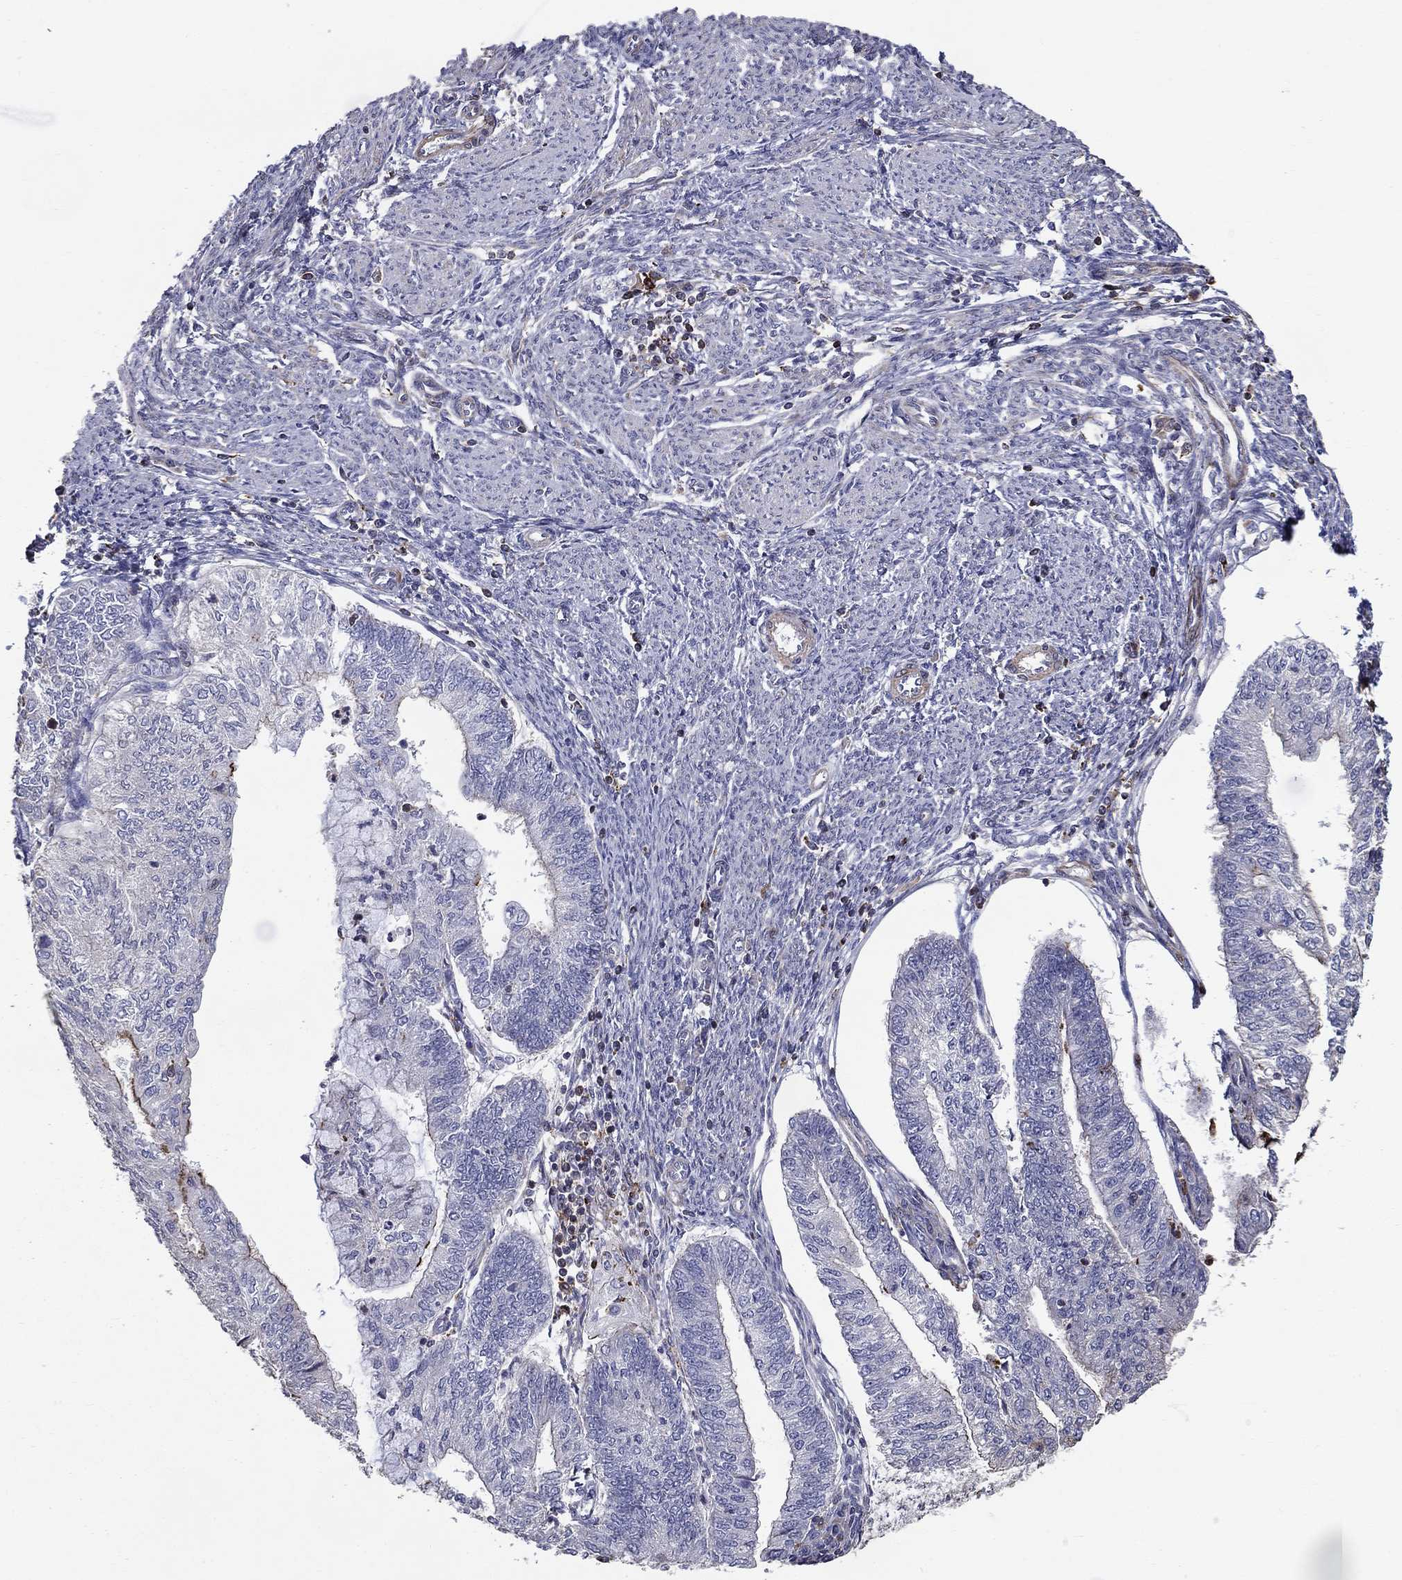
{"staining": {"intensity": "strong", "quantity": "<25%", "location": "cytoplasmic/membranous"}, "tissue": "endometrial cancer", "cell_type": "Tumor cells", "image_type": "cancer", "snomed": [{"axis": "morphology", "description": "Adenocarcinoma, NOS"}, {"axis": "topography", "description": "Endometrium"}], "caption": "The histopathology image shows immunohistochemical staining of endometrial cancer (adenocarcinoma). There is strong cytoplasmic/membranous positivity is present in approximately <25% of tumor cells. (brown staining indicates protein expression, while blue staining denotes nuclei).", "gene": "NPHP1", "patient": {"sex": "female", "age": 59}}